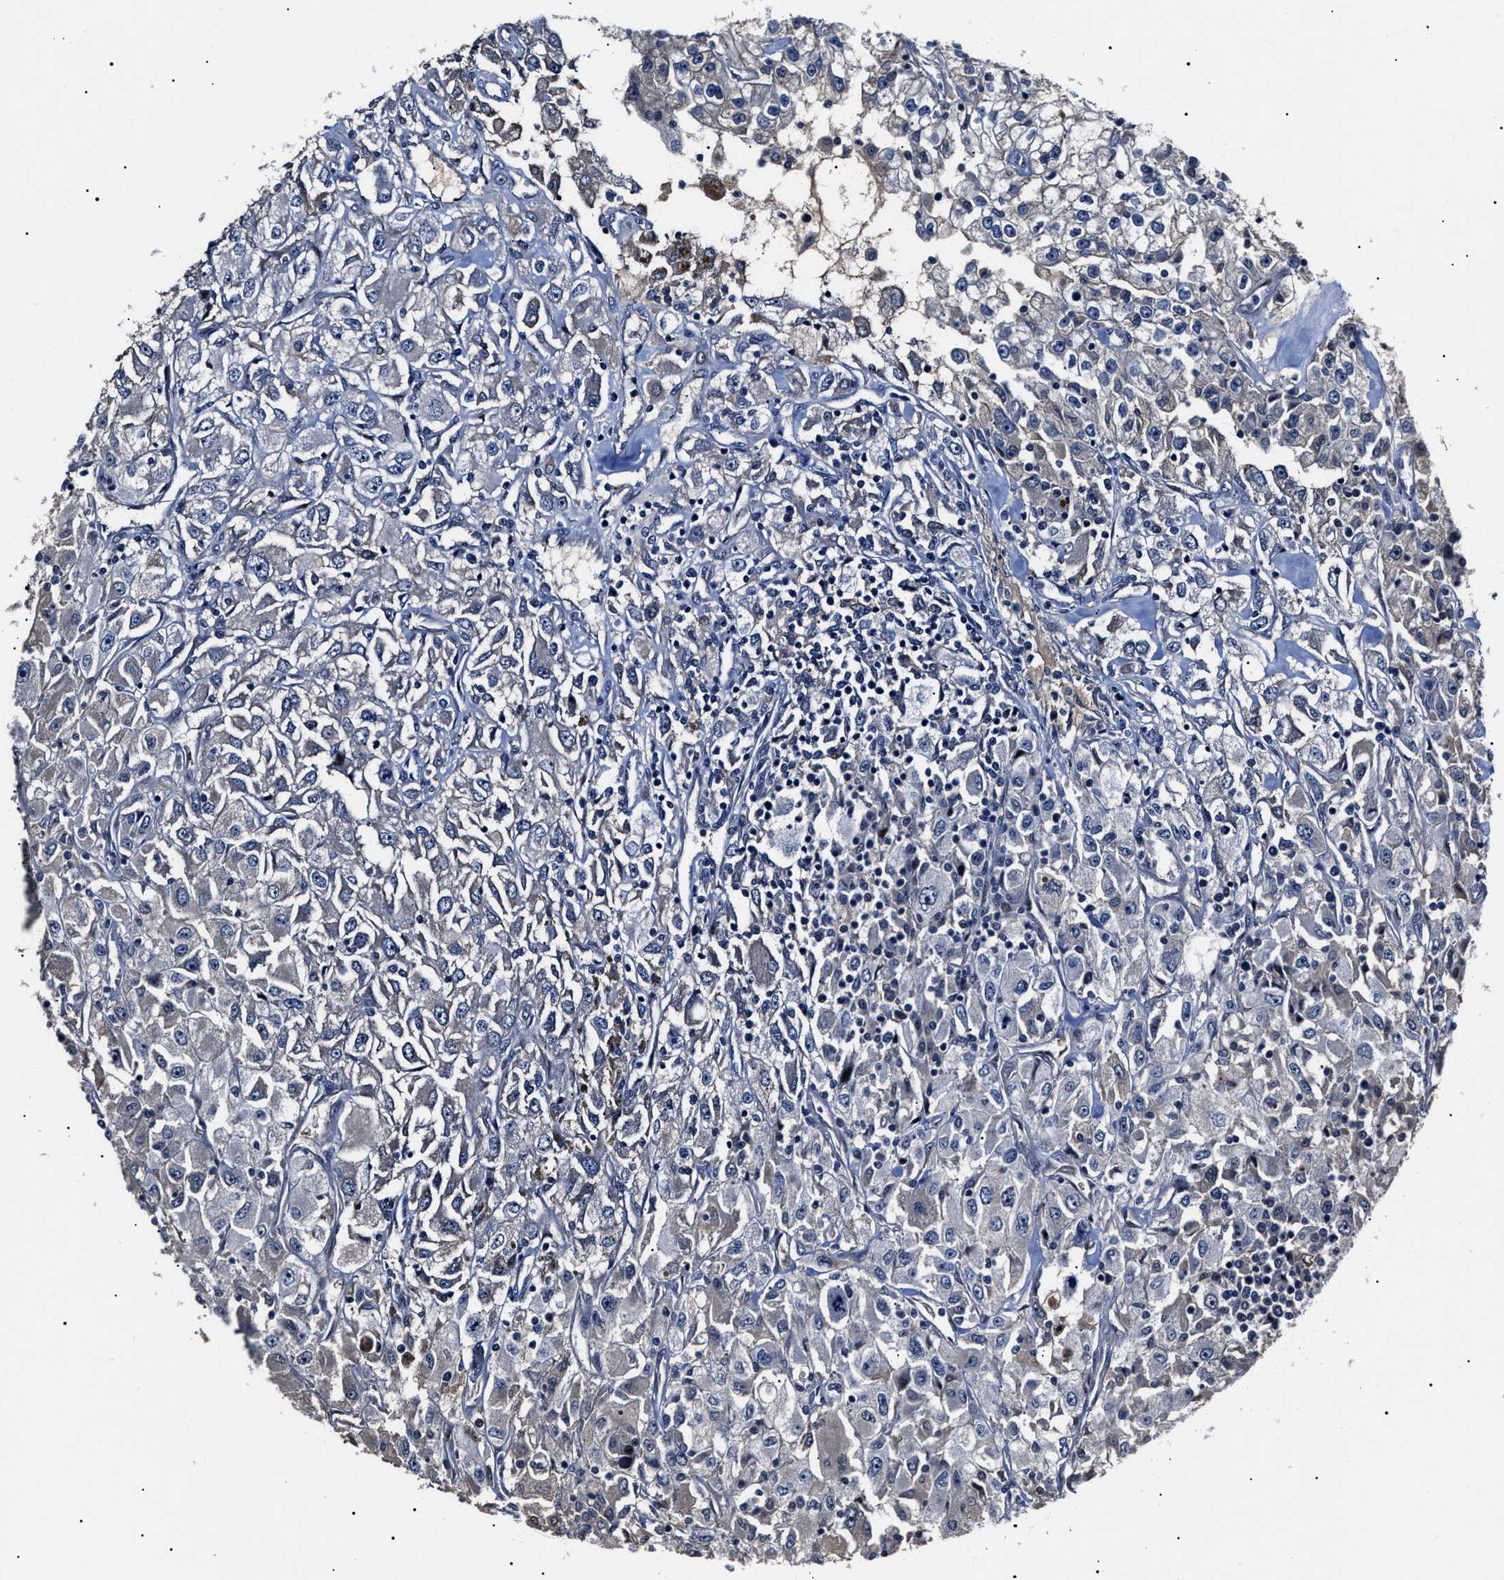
{"staining": {"intensity": "negative", "quantity": "none", "location": "none"}, "tissue": "renal cancer", "cell_type": "Tumor cells", "image_type": "cancer", "snomed": [{"axis": "morphology", "description": "Adenocarcinoma, NOS"}, {"axis": "topography", "description": "Kidney"}], "caption": "Human renal cancer (adenocarcinoma) stained for a protein using immunohistochemistry demonstrates no positivity in tumor cells.", "gene": "IFT81", "patient": {"sex": "female", "age": 52}}